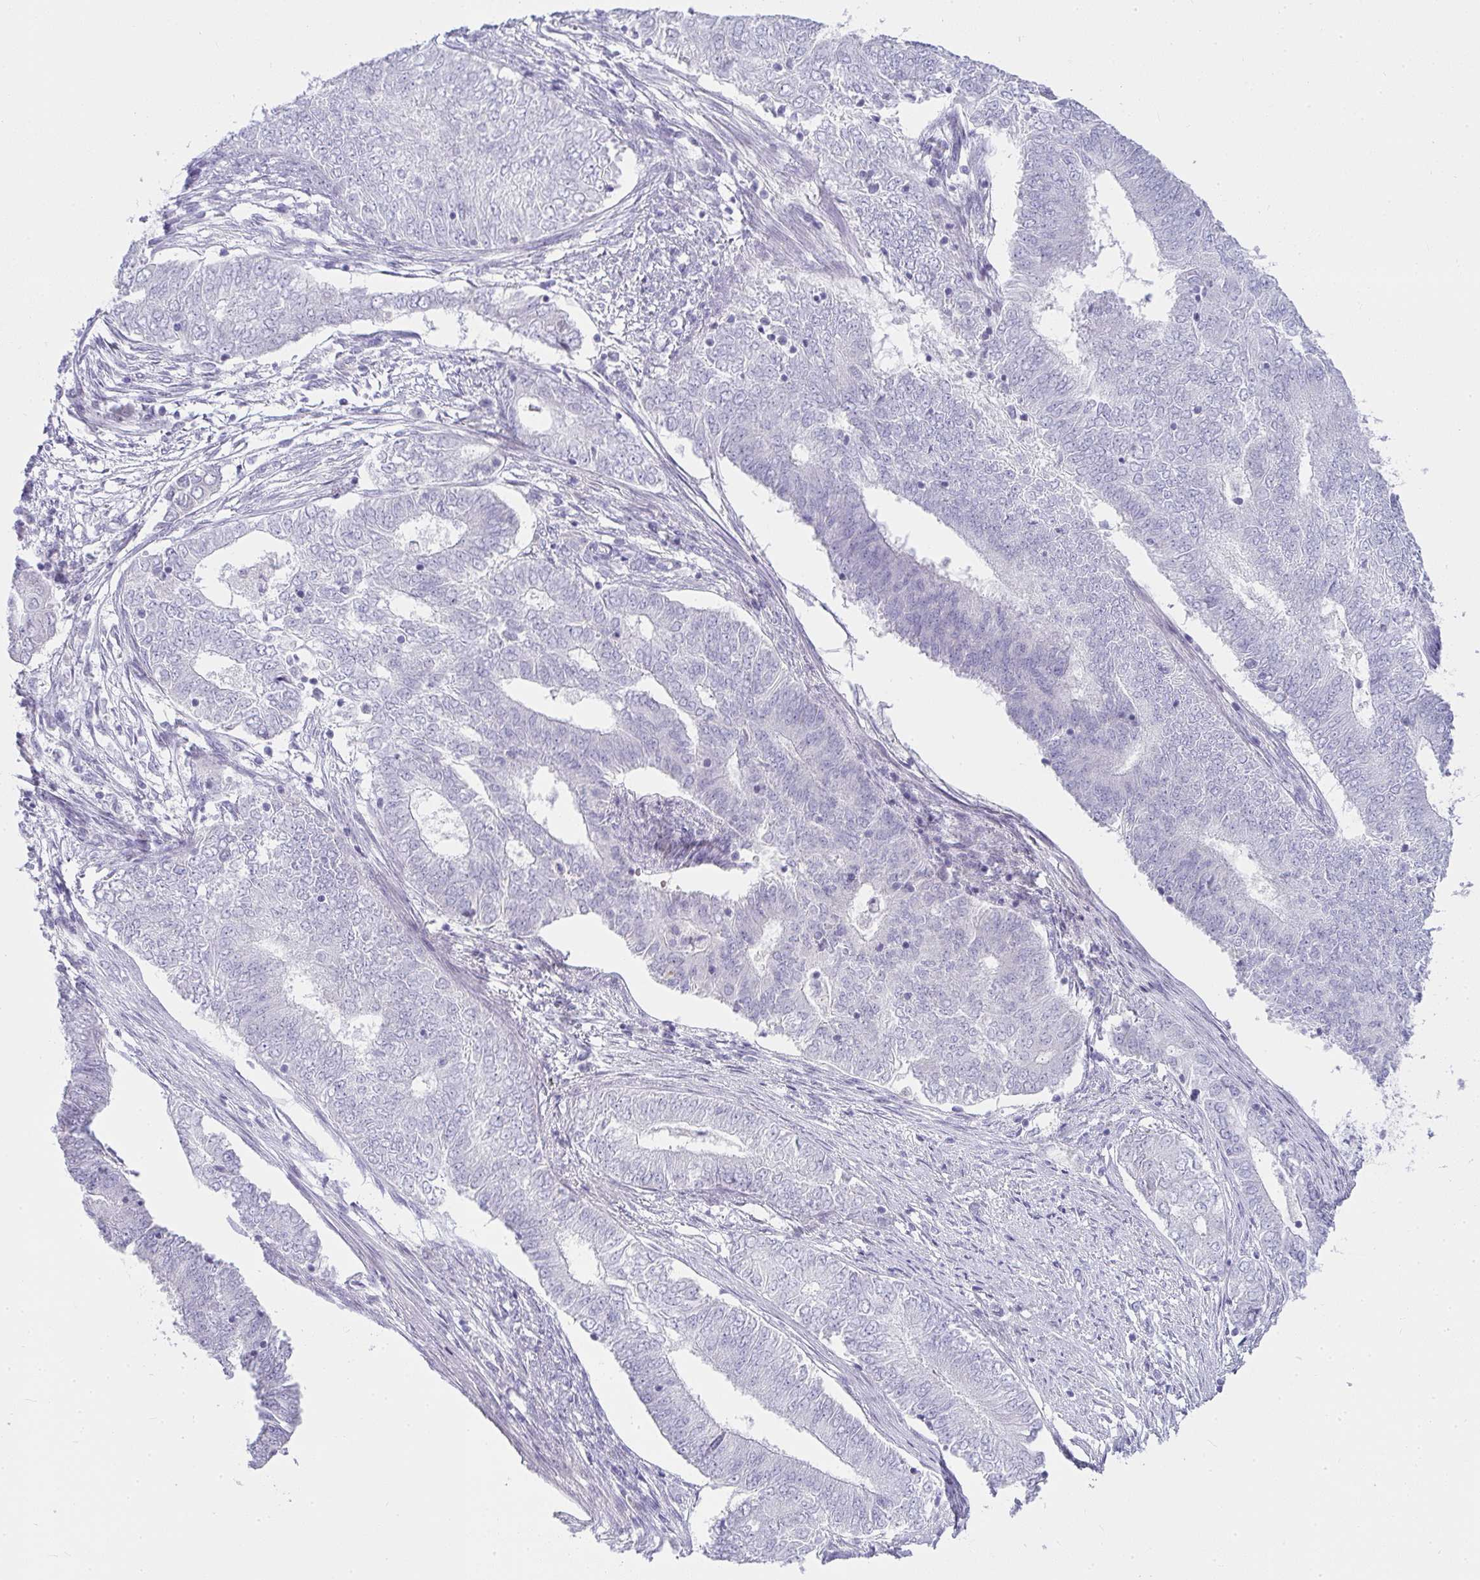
{"staining": {"intensity": "negative", "quantity": "none", "location": "none"}, "tissue": "endometrial cancer", "cell_type": "Tumor cells", "image_type": "cancer", "snomed": [{"axis": "morphology", "description": "Adenocarcinoma, NOS"}, {"axis": "topography", "description": "Endometrium"}], "caption": "An immunohistochemistry (IHC) micrograph of endometrial adenocarcinoma is shown. There is no staining in tumor cells of endometrial adenocarcinoma. Brightfield microscopy of IHC stained with DAB (3,3'-diaminobenzidine) (brown) and hematoxylin (blue), captured at high magnification.", "gene": "ZNF182", "patient": {"sex": "female", "age": 62}}